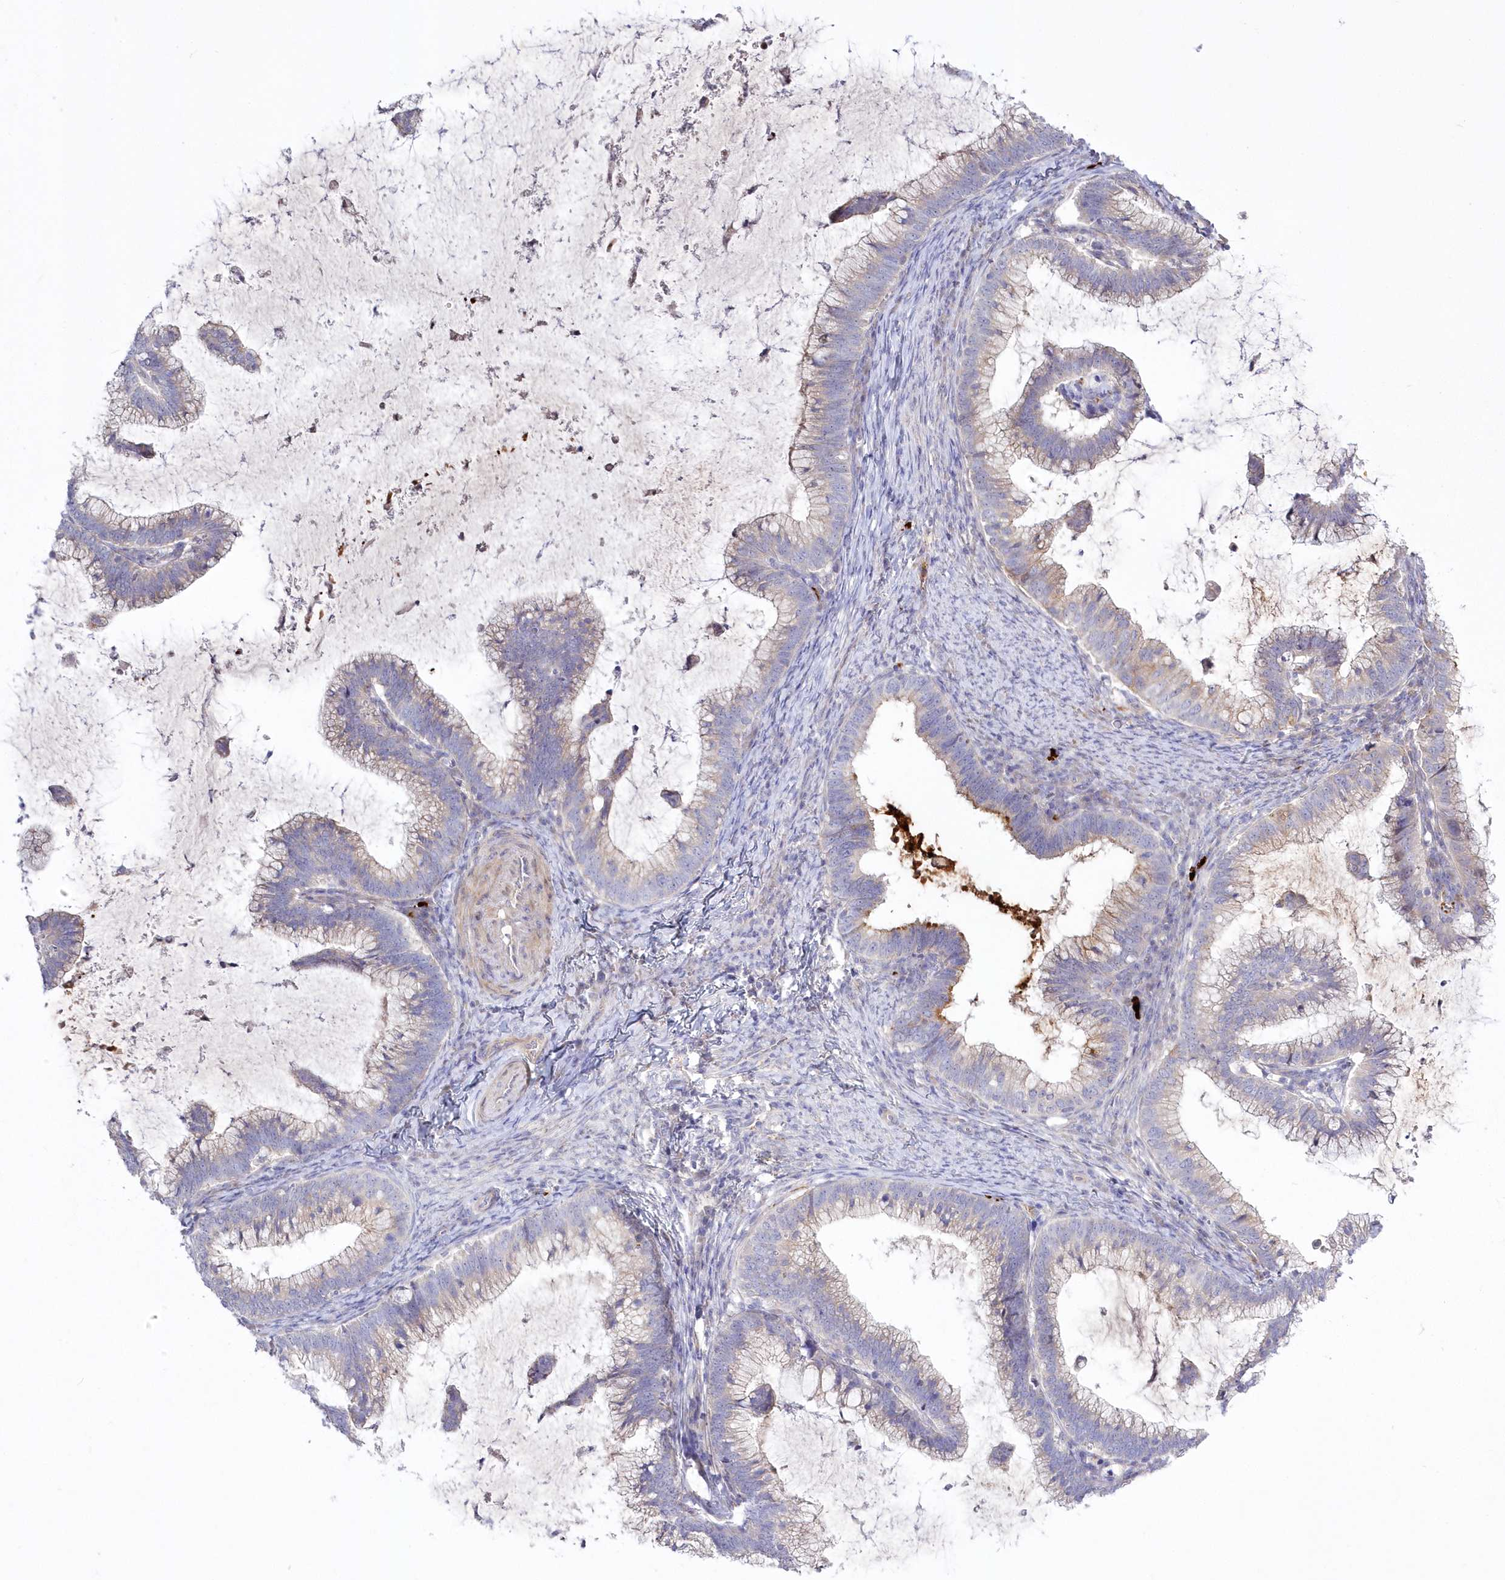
{"staining": {"intensity": "moderate", "quantity": "<25%", "location": "cytoplasmic/membranous"}, "tissue": "cervical cancer", "cell_type": "Tumor cells", "image_type": "cancer", "snomed": [{"axis": "morphology", "description": "Adenocarcinoma, NOS"}, {"axis": "topography", "description": "Cervix"}], "caption": "A photomicrograph showing moderate cytoplasmic/membranous expression in approximately <25% of tumor cells in cervical cancer, as visualized by brown immunohistochemical staining.", "gene": "WBP1L", "patient": {"sex": "female", "age": 36}}